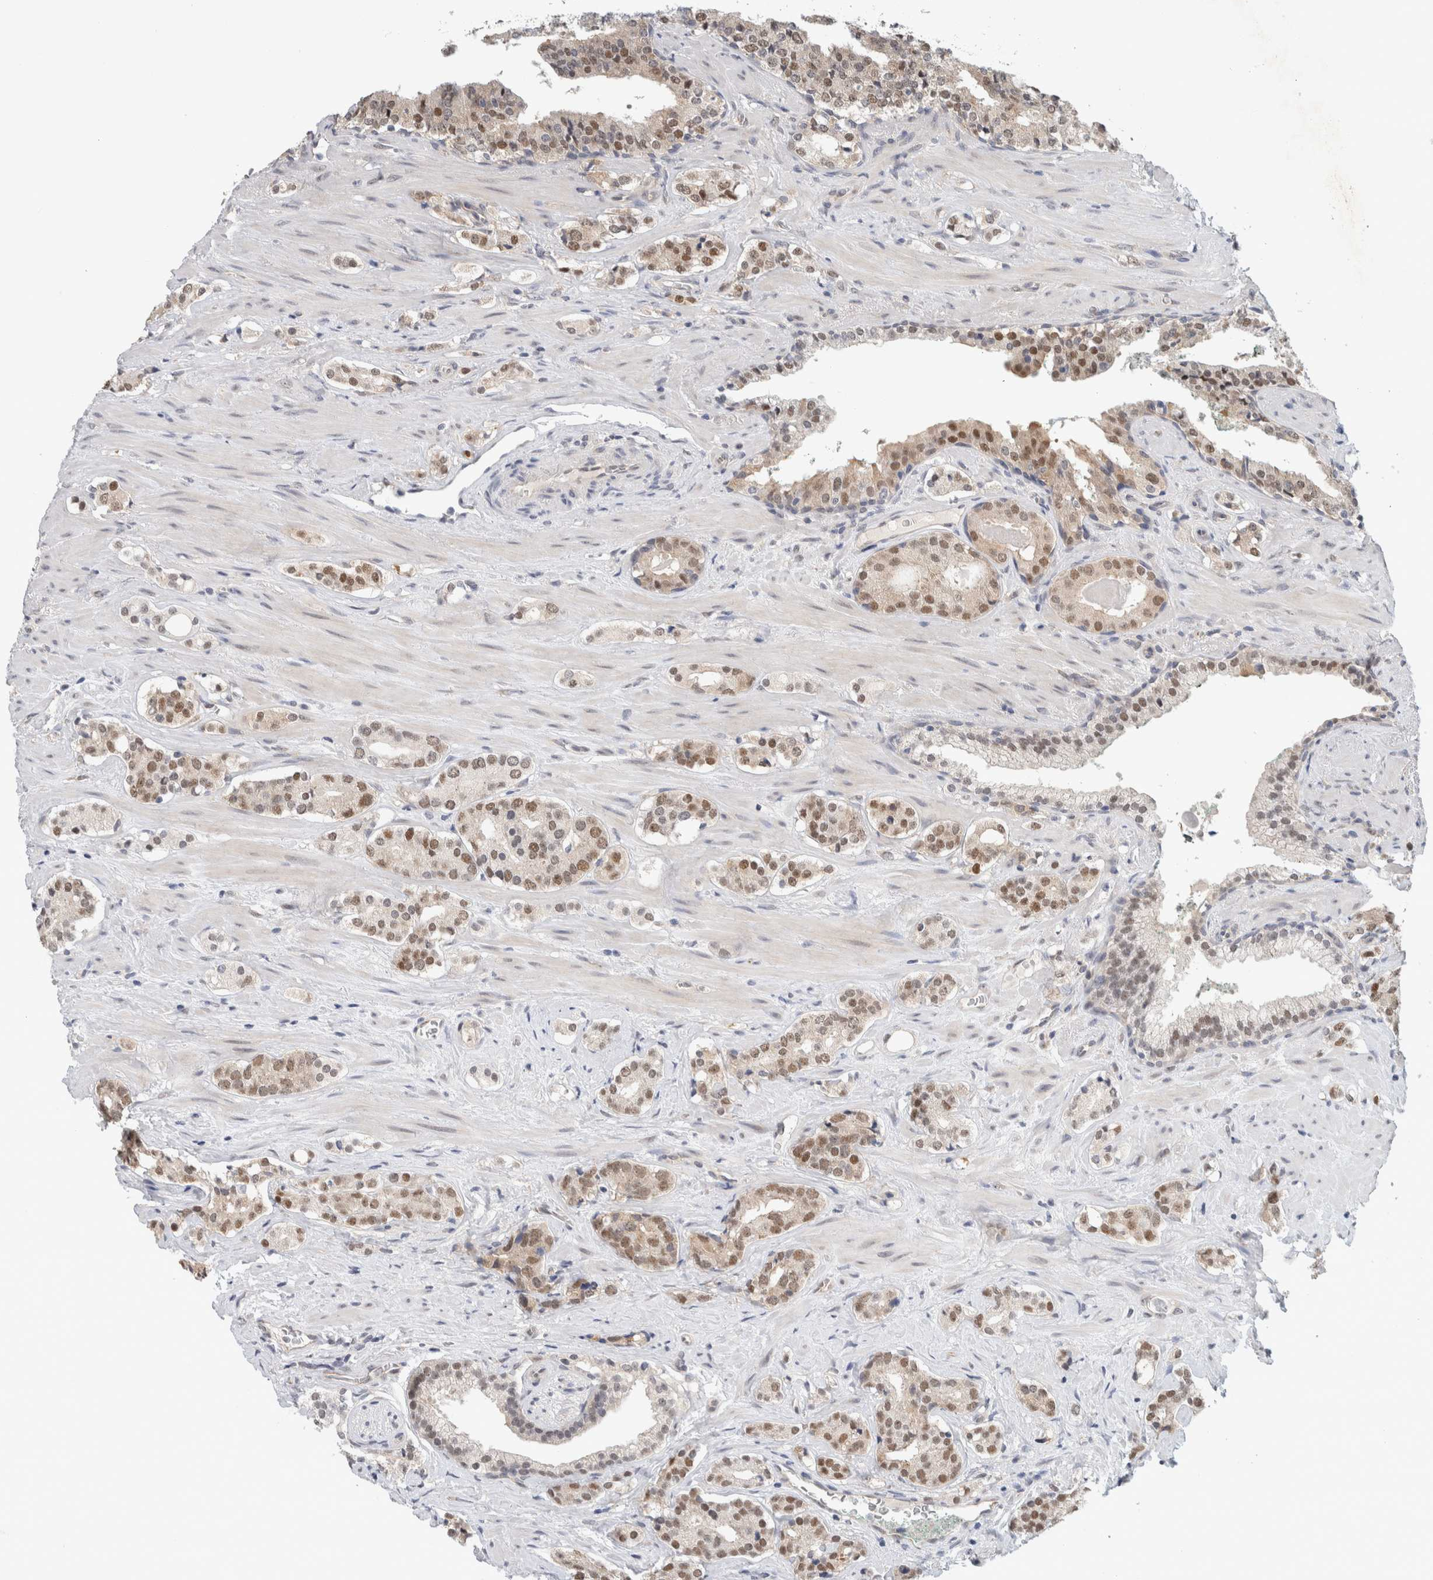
{"staining": {"intensity": "moderate", "quantity": ">75%", "location": "nuclear"}, "tissue": "prostate cancer", "cell_type": "Tumor cells", "image_type": "cancer", "snomed": [{"axis": "morphology", "description": "Adenocarcinoma, High grade"}, {"axis": "topography", "description": "Prostate"}], "caption": "Immunohistochemistry image of neoplastic tissue: prostate cancer (adenocarcinoma (high-grade)) stained using immunohistochemistry (IHC) shows medium levels of moderate protein expression localized specifically in the nuclear of tumor cells, appearing as a nuclear brown color.", "gene": "EIF4G3", "patient": {"sex": "male", "age": 71}}